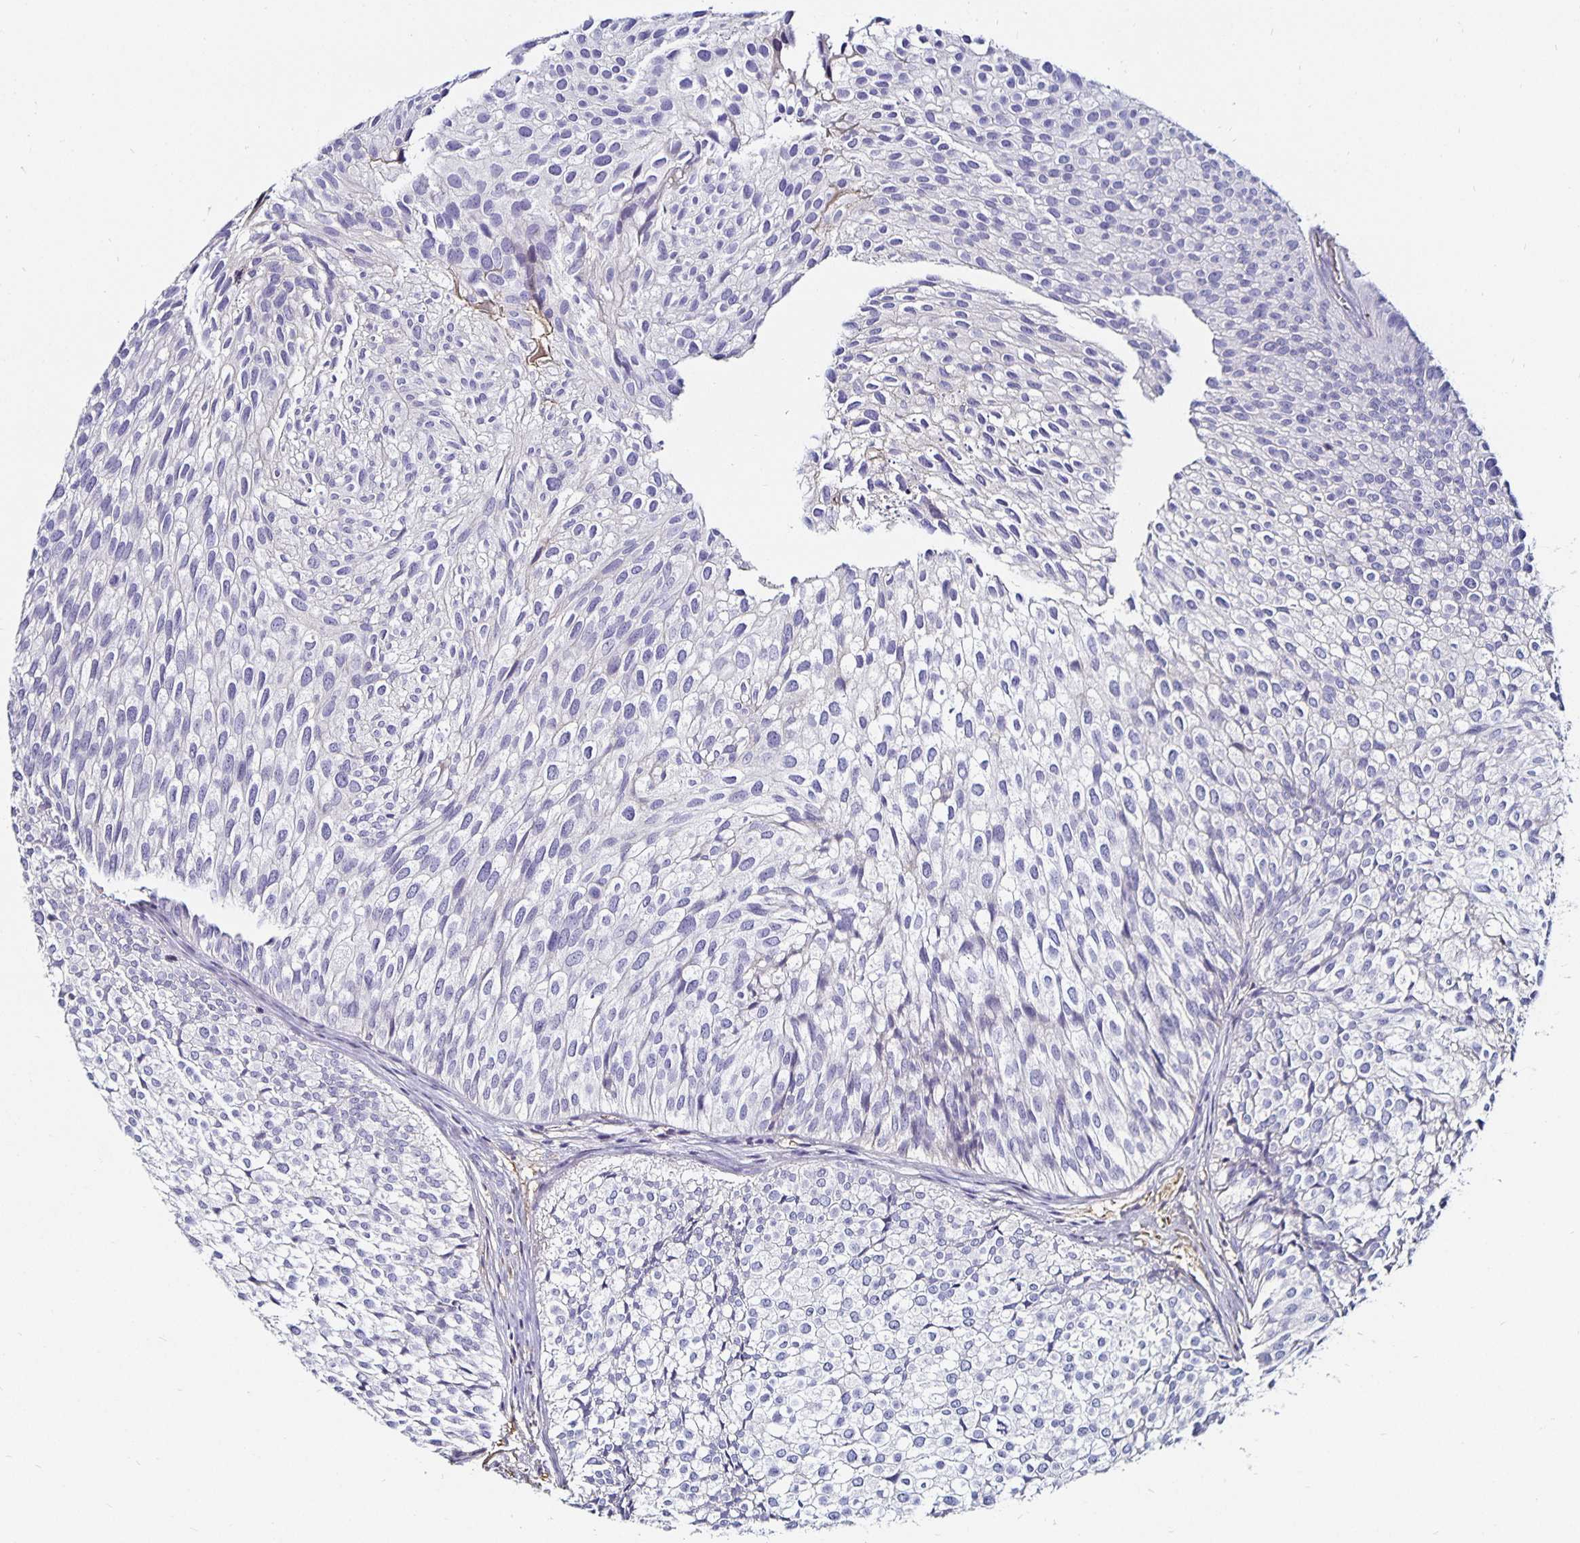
{"staining": {"intensity": "negative", "quantity": "none", "location": "none"}, "tissue": "urothelial cancer", "cell_type": "Tumor cells", "image_type": "cancer", "snomed": [{"axis": "morphology", "description": "Urothelial carcinoma, Low grade"}, {"axis": "topography", "description": "Urinary bladder"}], "caption": "Immunohistochemistry of urothelial cancer reveals no staining in tumor cells.", "gene": "TTR", "patient": {"sex": "male", "age": 91}}